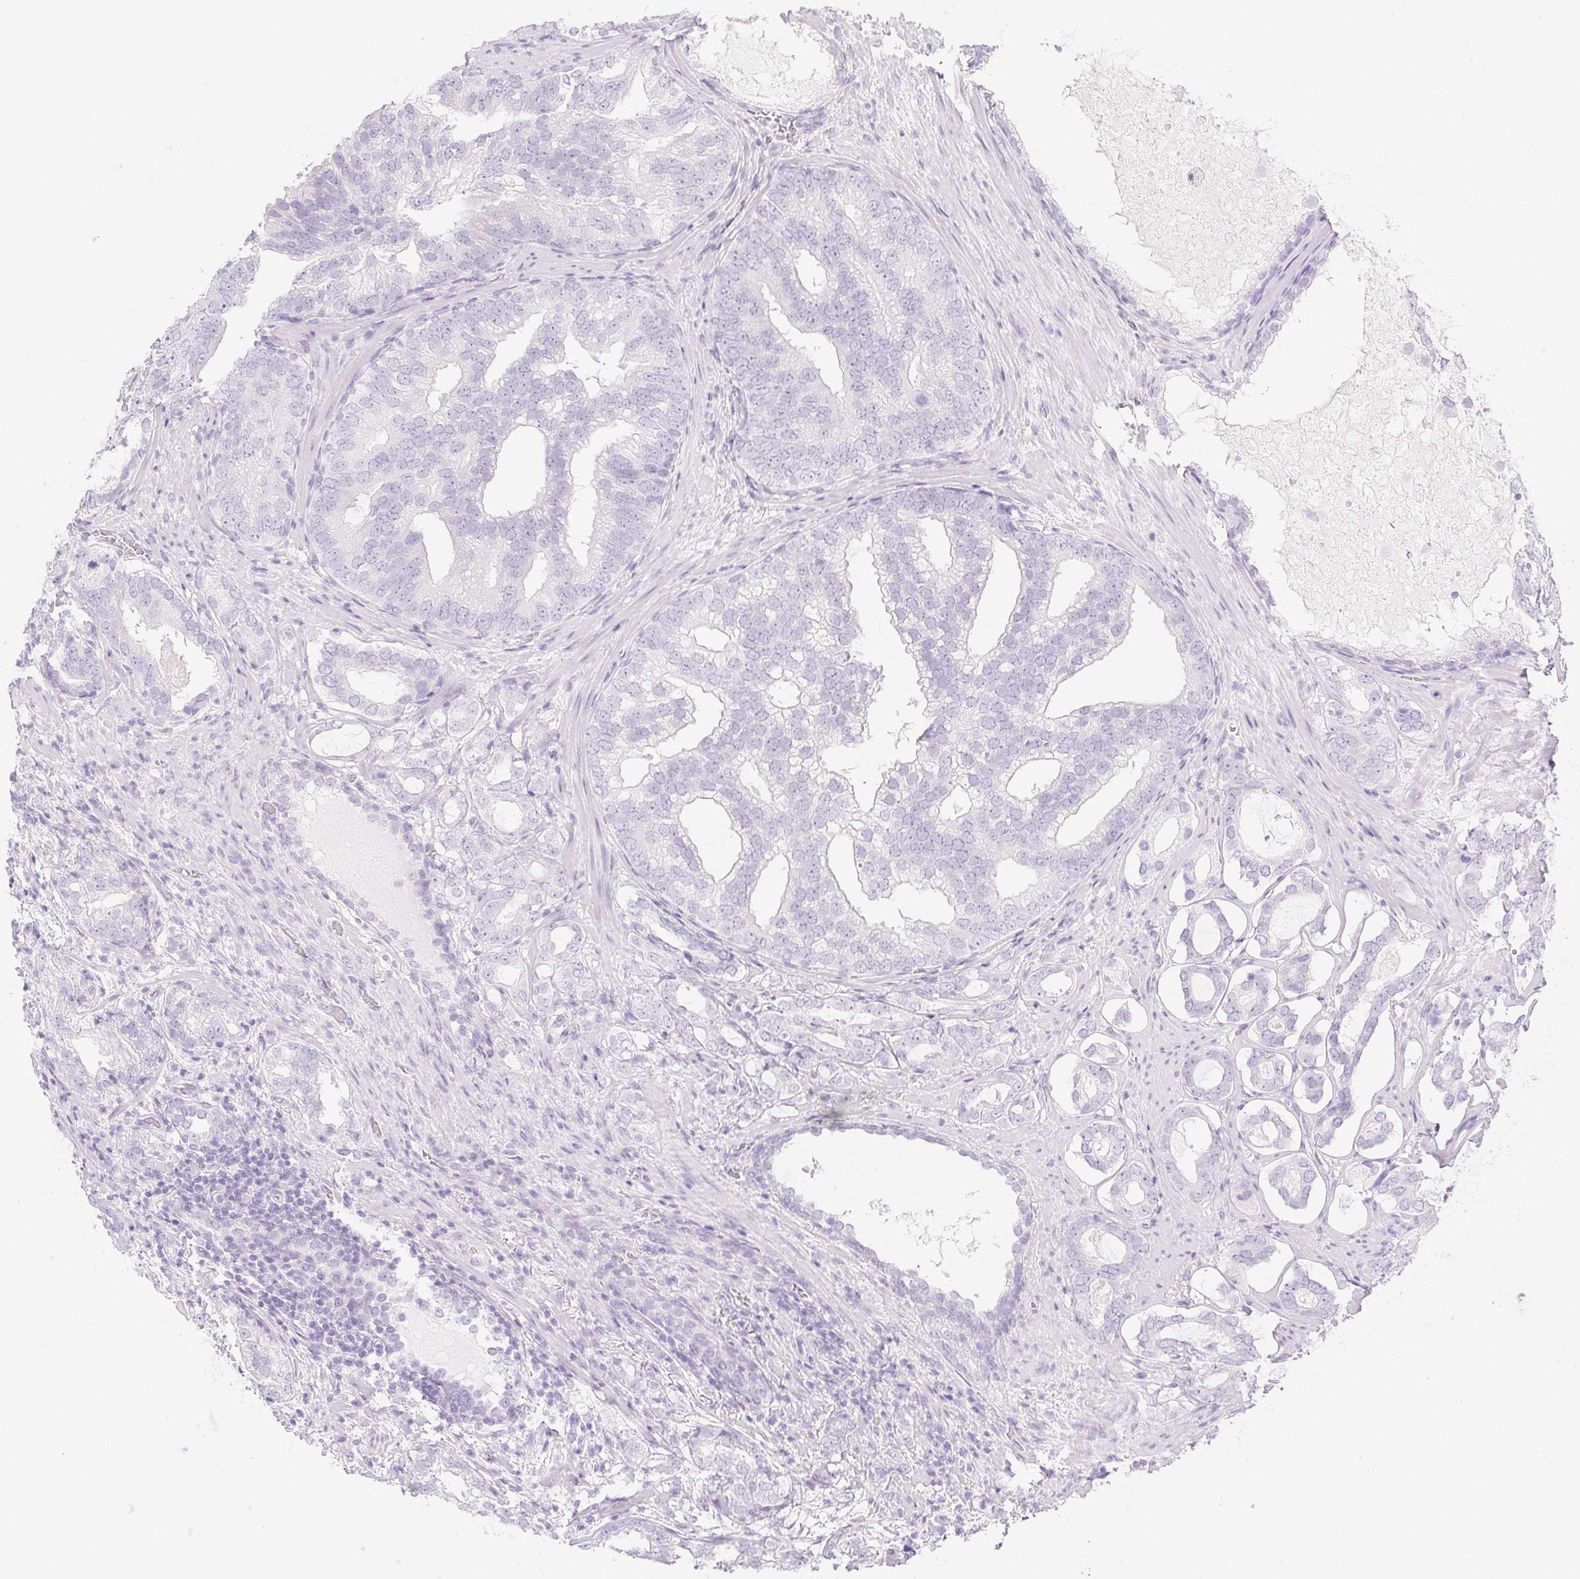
{"staining": {"intensity": "negative", "quantity": "none", "location": "none"}, "tissue": "prostate cancer", "cell_type": "Tumor cells", "image_type": "cancer", "snomed": [{"axis": "morphology", "description": "Adenocarcinoma, High grade"}, {"axis": "topography", "description": "Prostate"}], "caption": "An immunohistochemistry image of prostate high-grade adenocarcinoma is shown. There is no staining in tumor cells of prostate high-grade adenocarcinoma.", "gene": "SPRR3", "patient": {"sex": "male", "age": 75}}